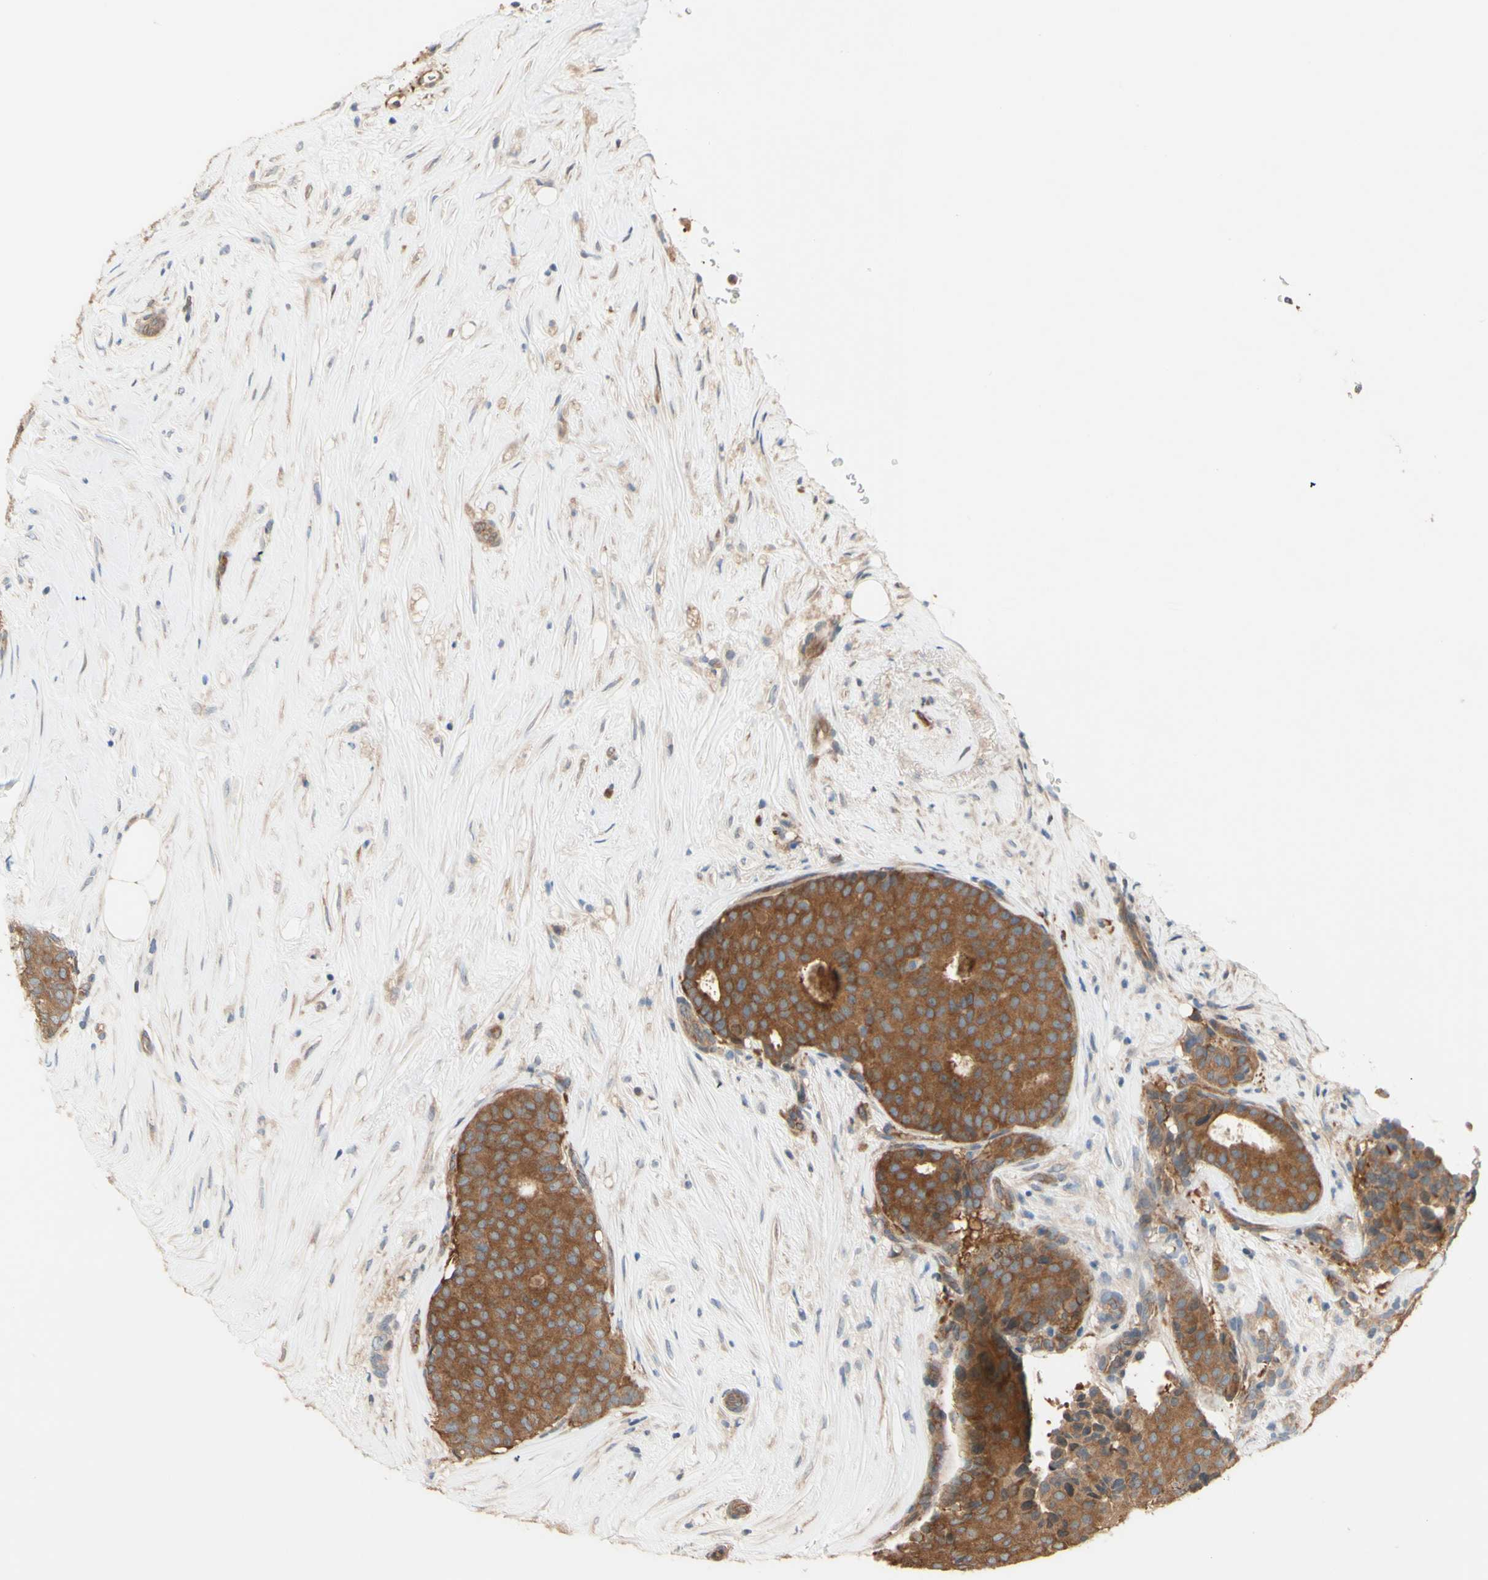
{"staining": {"intensity": "moderate", "quantity": ">75%", "location": "cytoplasmic/membranous"}, "tissue": "breast cancer", "cell_type": "Tumor cells", "image_type": "cancer", "snomed": [{"axis": "morphology", "description": "Duct carcinoma"}, {"axis": "topography", "description": "Breast"}], "caption": "A micrograph showing moderate cytoplasmic/membranous expression in about >75% of tumor cells in breast cancer, as visualized by brown immunohistochemical staining.", "gene": "DYNLRB1", "patient": {"sex": "female", "age": 75}}